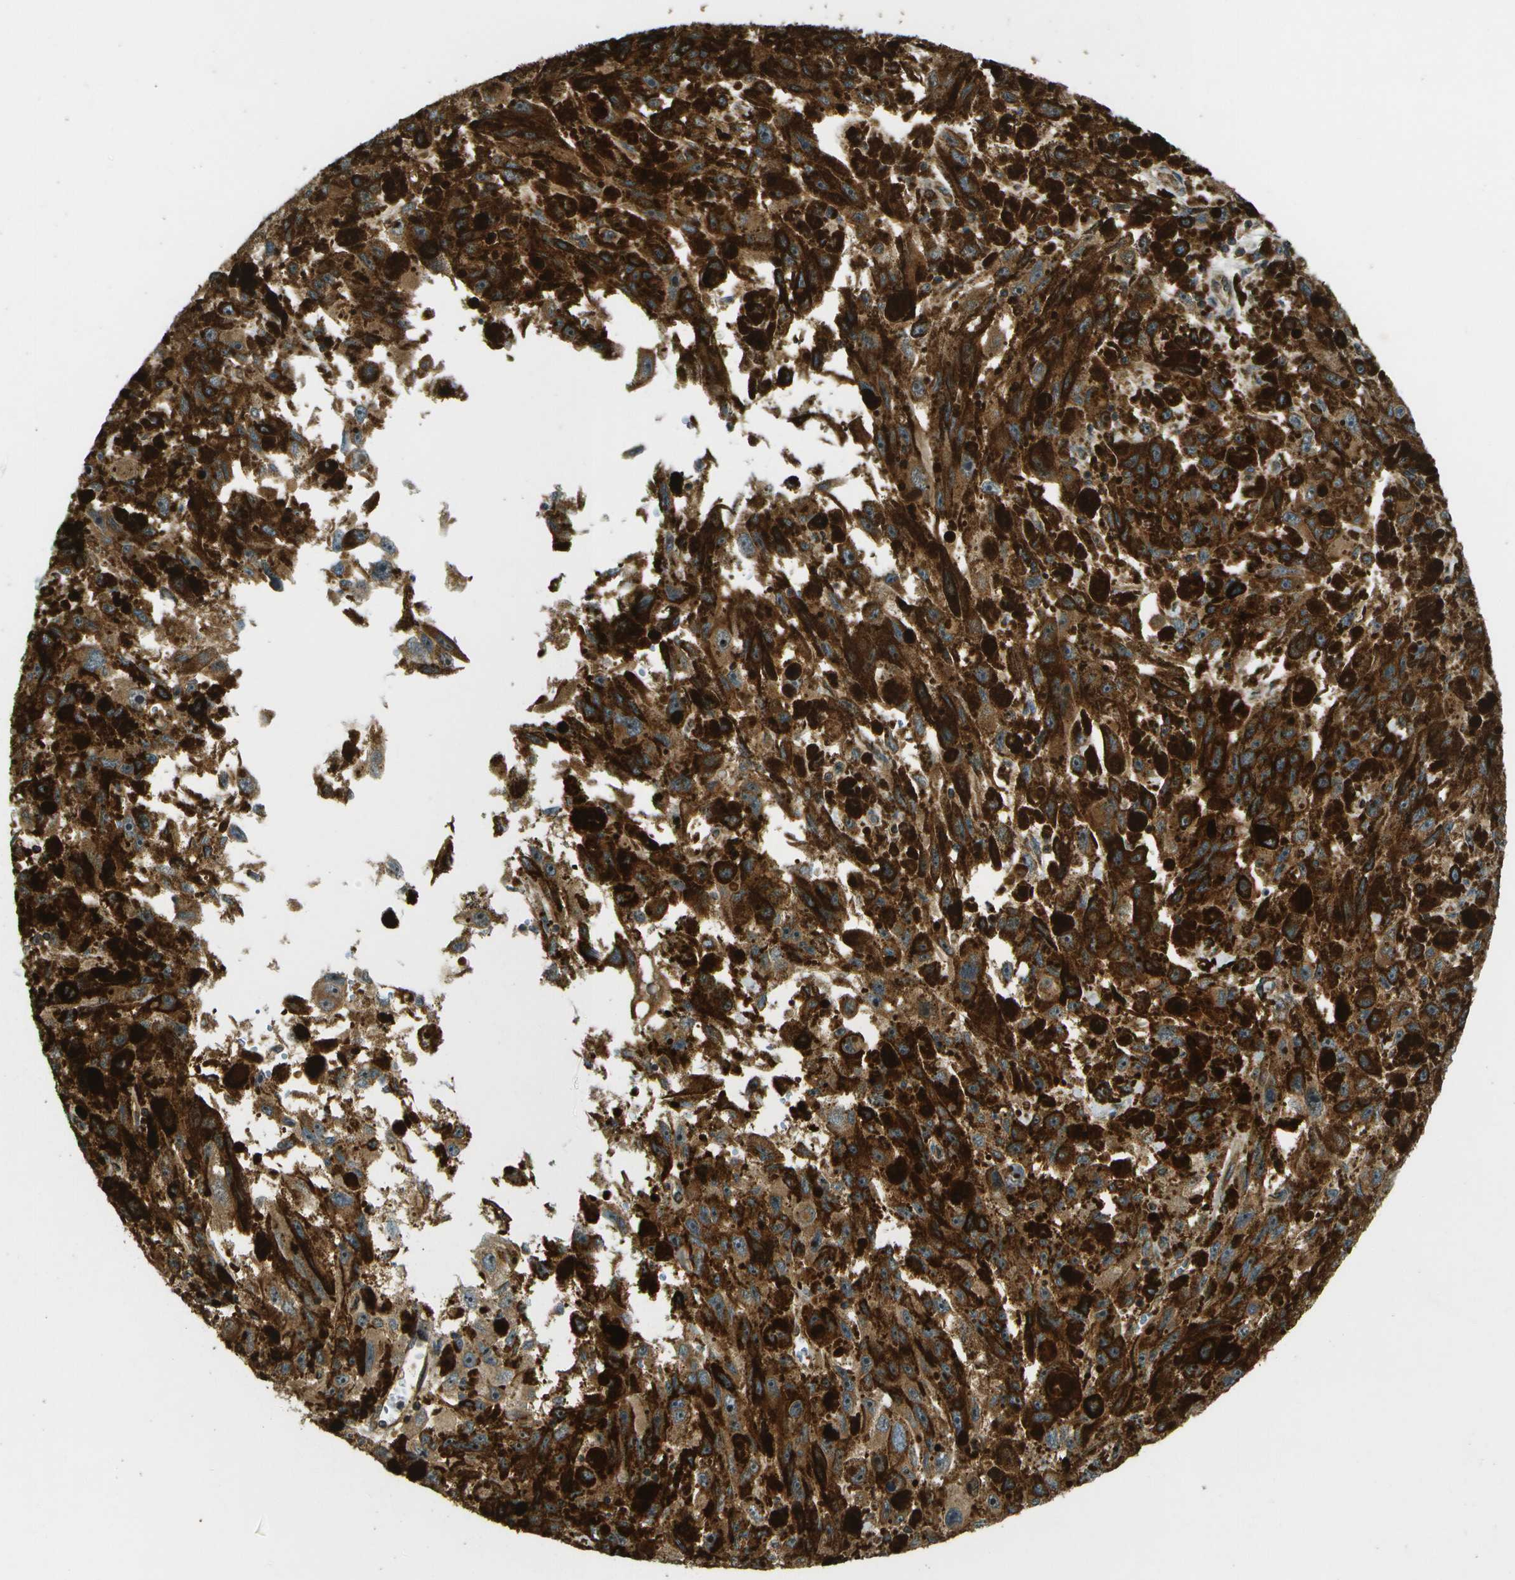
{"staining": {"intensity": "moderate", "quantity": ">75%", "location": "cytoplasmic/membranous"}, "tissue": "melanoma", "cell_type": "Tumor cells", "image_type": "cancer", "snomed": [{"axis": "morphology", "description": "Malignant melanoma, NOS"}, {"axis": "topography", "description": "Skin"}], "caption": "Approximately >75% of tumor cells in human malignant melanoma demonstrate moderate cytoplasmic/membranous protein positivity as visualized by brown immunohistochemical staining.", "gene": "LRP12", "patient": {"sex": "female", "age": 104}}